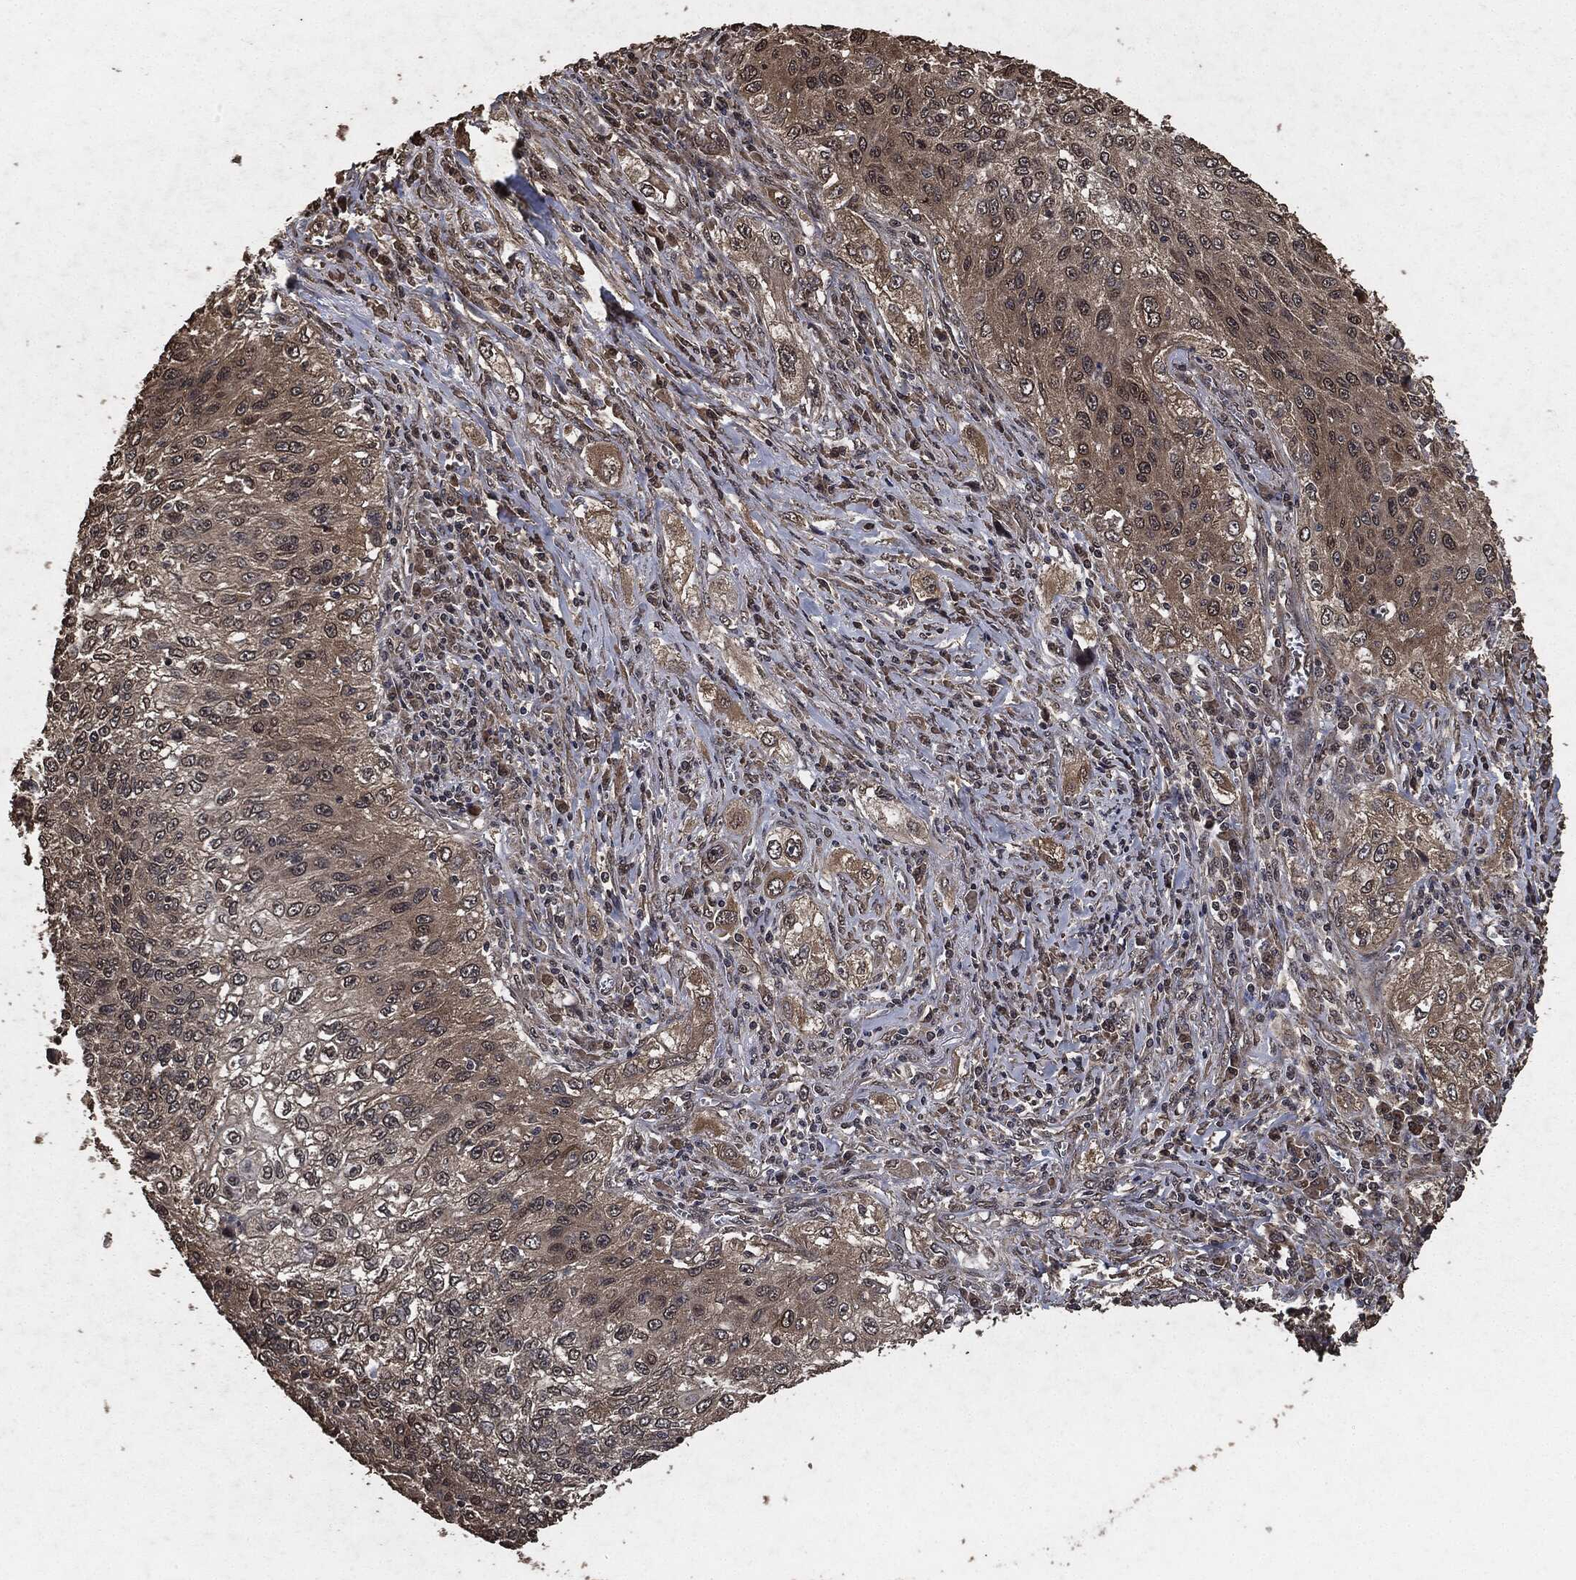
{"staining": {"intensity": "weak", "quantity": "25%-75%", "location": "cytoplasmic/membranous"}, "tissue": "lung cancer", "cell_type": "Tumor cells", "image_type": "cancer", "snomed": [{"axis": "morphology", "description": "Squamous cell carcinoma, NOS"}, {"axis": "topography", "description": "Lung"}], "caption": "IHC image of neoplastic tissue: human lung squamous cell carcinoma stained using immunohistochemistry displays low levels of weak protein expression localized specifically in the cytoplasmic/membranous of tumor cells, appearing as a cytoplasmic/membranous brown color.", "gene": "AKT1S1", "patient": {"sex": "female", "age": 69}}